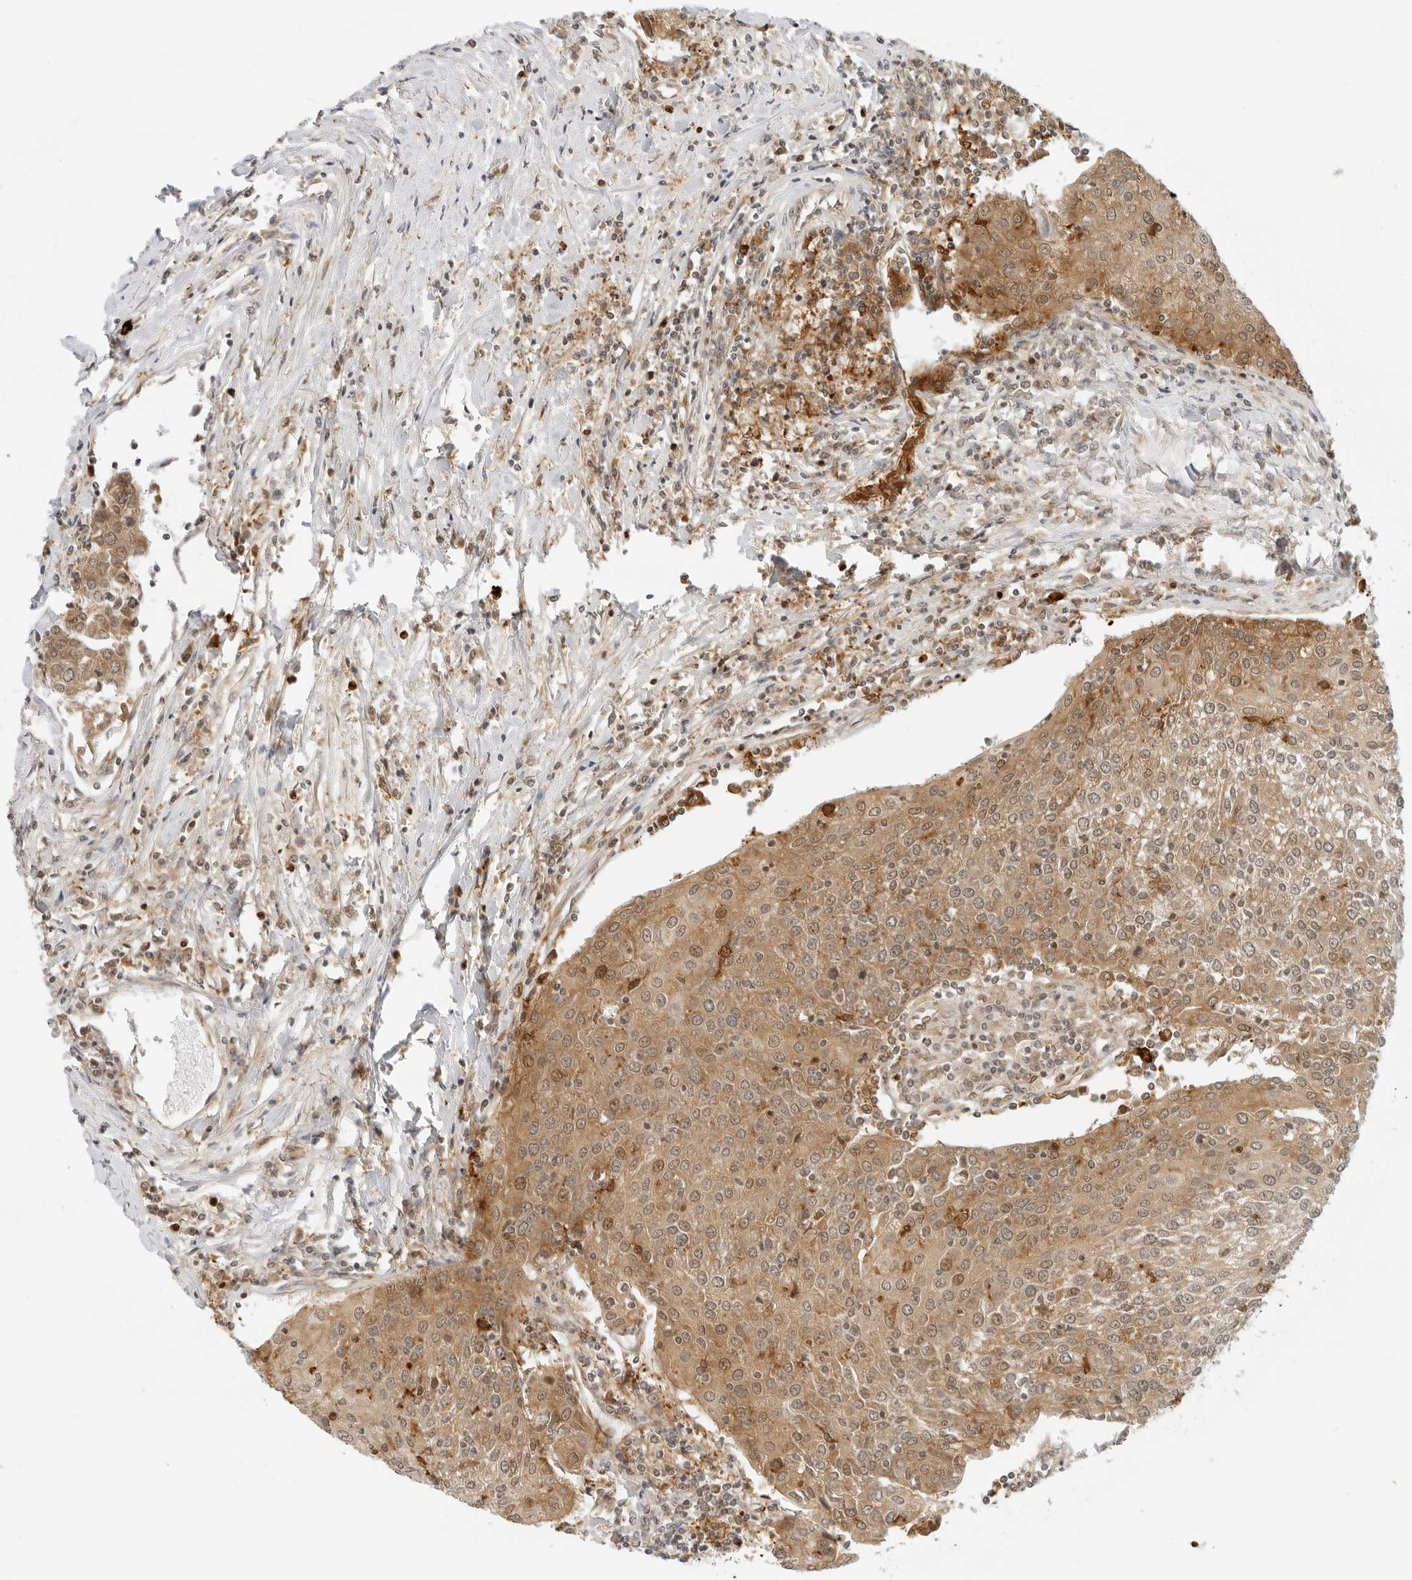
{"staining": {"intensity": "moderate", "quantity": ">75%", "location": "cytoplasmic/membranous"}, "tissue": "urothelial cancer", "cell_type": "Tumor cells", "image_type": "cancer", "snomed": [{"axis": "morphology", "description": "Urothelial carcinoma, High grade"}, {"axis": "topography", "description": "Urinary bladder"}], "caption": "This is a photomicrograph of immunohistochemistry staining of urothelial carcinoma (high-grade), which shows moderate staining in the cytoplasmic/membranous of tumor cells.", "gene": "RC3H1", "patient": {"sex": "female", "age": 85}}